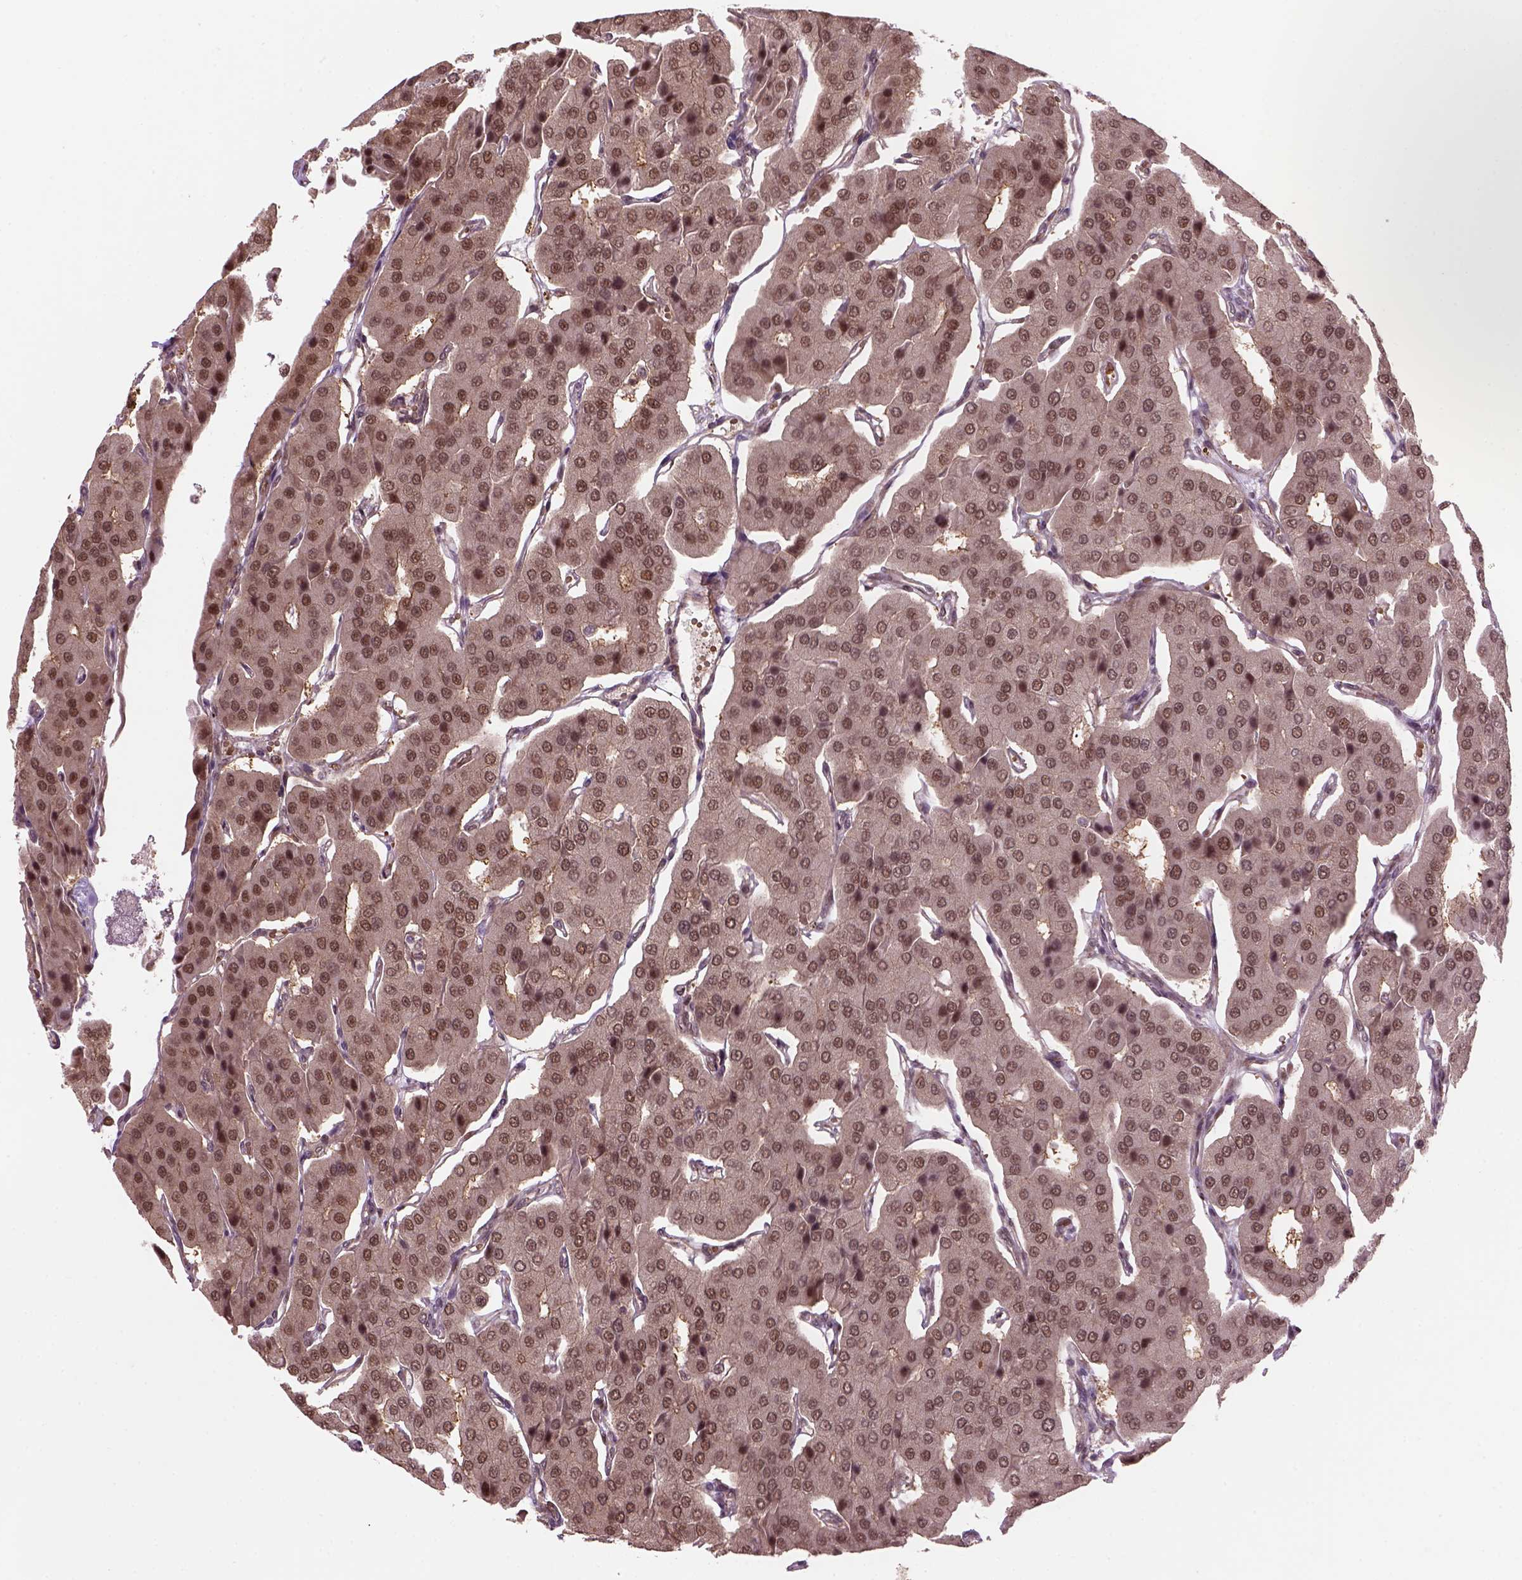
{"staining": {"intensity": "moderate", "quantity": "25%-75%", "location": "cytoplasmic/membranous,nuclear"}, "tissue": "parathyroid gland", "cell_type": "Glandular cells", "image_type": "normal", "snomed": [{"axis": "morphology", "description": "Normal tissue, NOS"}, {"axis": "morphology", "description": "Adenoma, NOS"}, {"axis": "topography", "description": "Parathyroid gland"}], "caption": "Protein staining displays moderate cytoplasmic/membranous,nuclear expression in about 25%-75% of glandular cells in unremarkable parathyroid gland.", "gene": "PSMD11", "patient": {"sex": "female", "age": 86}}